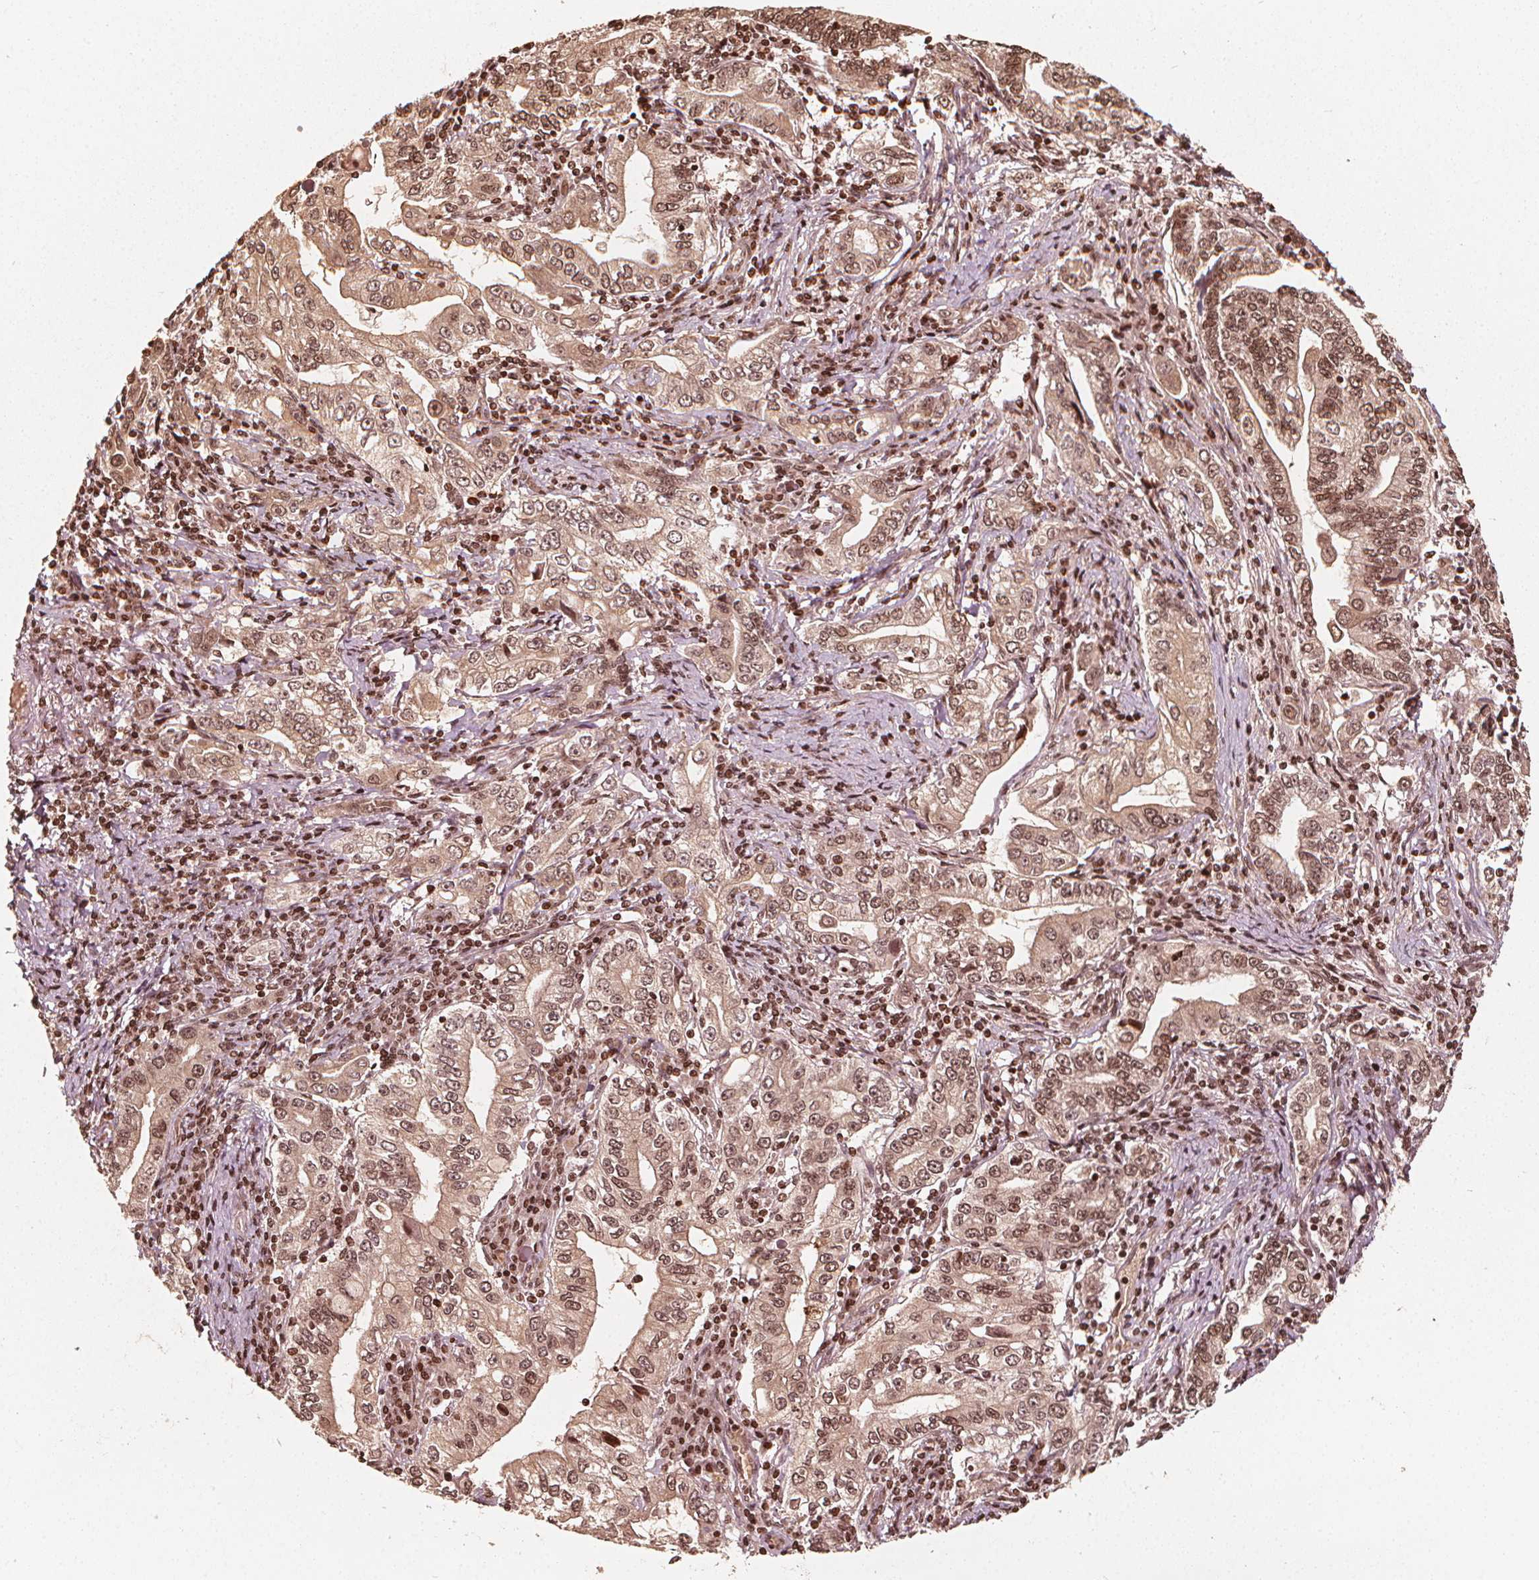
{"staining": {"intensity": "moderate", "quantity": ">75%", "location": "cytoplasmic/membranous,nuclear"}, "tissue": "stomach cancer", "cell_type": "Tumor cells", "image_type": "cancer", "snomed": [{"axis": "morphology", "description": "Adenocarcinoma, NOS"}, {"axis": "topography", "description": "Stomach, lower"}], "caption": "Stomach cancer (adenocarcinoma) stained with DAB (3,3'-diaminobenzidine) IHC exhibits medium levels of moderate cytoplasmic/membranous and nuclear staining in about >75% of tumor cells.", "gene": "H3C14", "patient": {"sex": "female", "age": 72}}